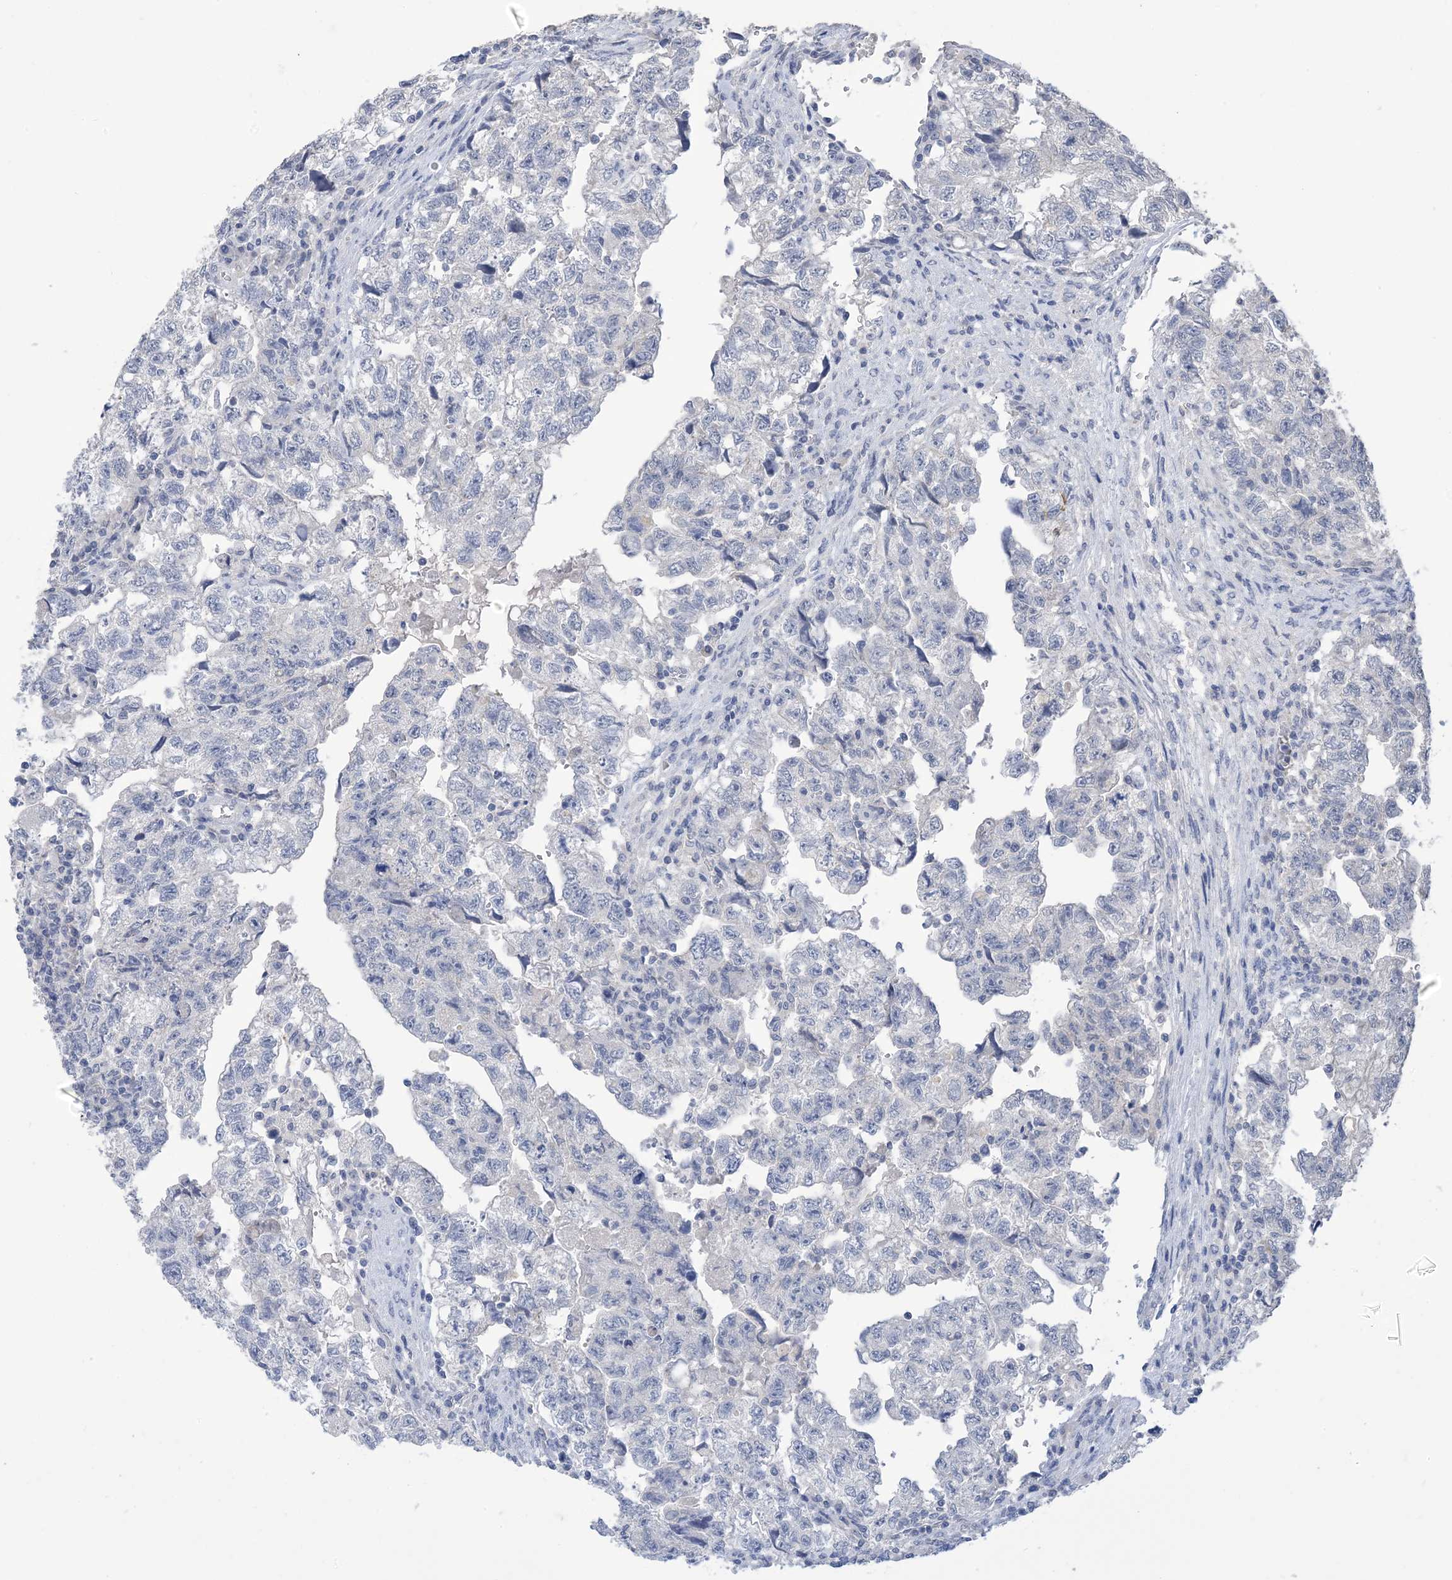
{"staining": {"intensity": "negative", "quantity": "none", "location": "none"}, "tissue": "testis cancer", "cell_type": "Tumor cells", "image_type": "cancer", "snomed": [{"axis": "morphology", "description": "Carcinoma, Embryonal, NOS"}, {"axis": "topography", "description": "Testis"}], "caption": "DAB (3,3'-diaminobenzidine) immunohistochemical staining of testis embryonal carcinoma shows no significant expression in tumor cells. The staining was performed using DAB (3,3'-diaminobenzidine) to visualize the protein expression in brown, while the nuclei were stained in blue with hematoxylin (Magnification: 20x).", "gene": "DSC3", "patient": {"sex": "male", "age": 36}}